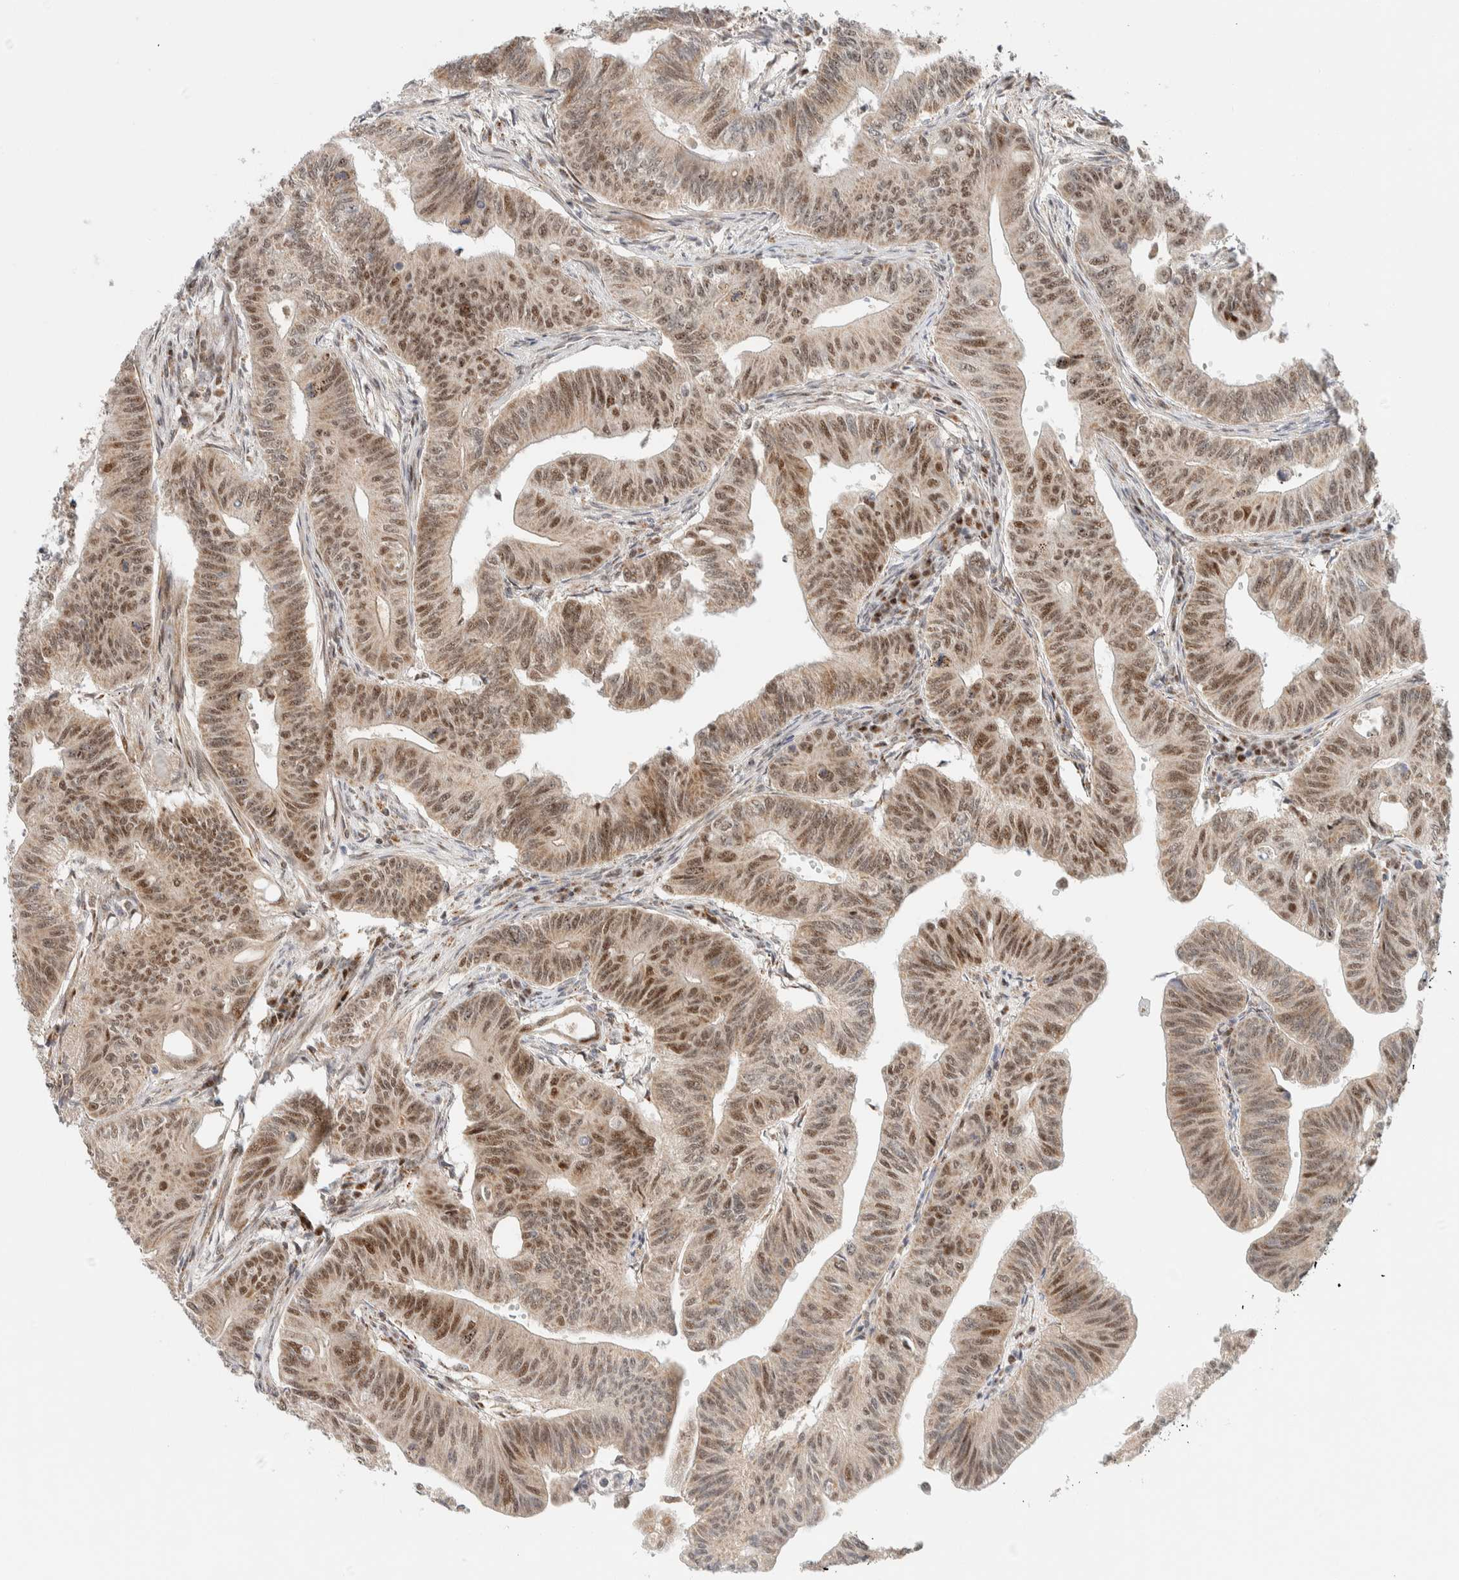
{"staining": {"intensity": "moderate", "quantity": ">75%", "location": "cytoplasmic/membranous,nuclear"}, "tissue": "colorectal cancer", "cell_type": "Tumor cells", "image_type": "cancer", "snomed": [{"axis": "morphology", "description": "Adenoma, NOS"}, {"axis": "morphology", "description": "Adenocarcinoma, NOS"}, {"axis": "topography", "description": "Colon"}], "caption": "Colorectal cancer (adenoma) stained for a protein (brown) shows moderate cytoplasmic/membranous and nuclear positive positivity in approximately >75% of tumor cells.", "gene": "TSPAN32", "patient": {"sex": "male", "age": 79}}